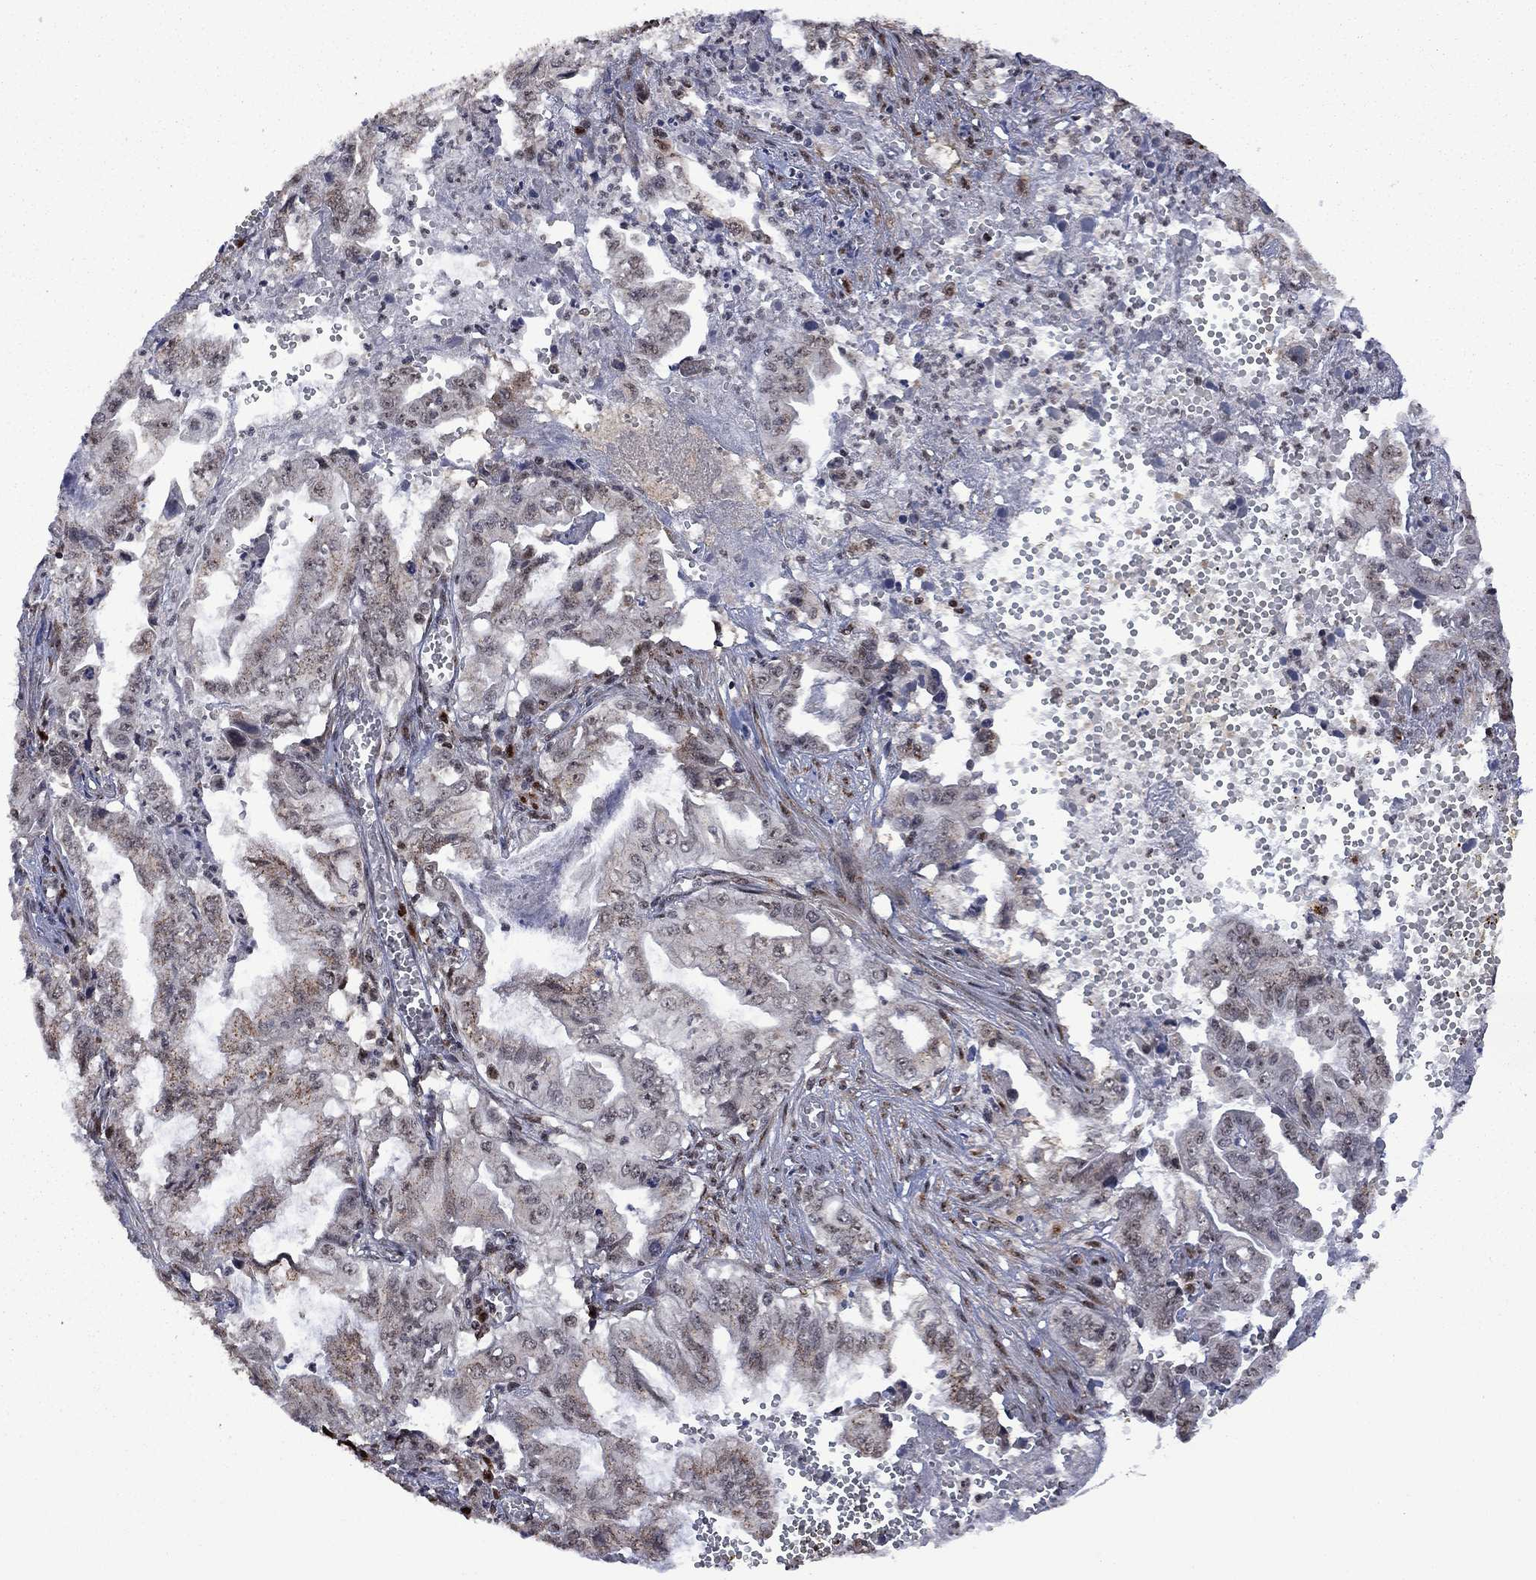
{"staining": {"intensity": "negative", "quantity": "none", "location": "none"}, "tissue": "pancreatic cancer", "cell_type": "Tumor cells", "image_type": "cancer", "snomed": [{"axis": "morphology", "description": "Adenocarcinoma, NOS"}, {"axis": "topography", "description": "Pancreas"}], "caption": "High power microscopy micrograph of an immunohistochemistry (IHC) micrograph of adenocarcinoma (pancreatic), revealing no significant positivity in tumor cells.", "gene": "FBL", "patient": {"sex": "male", "age": 68}}